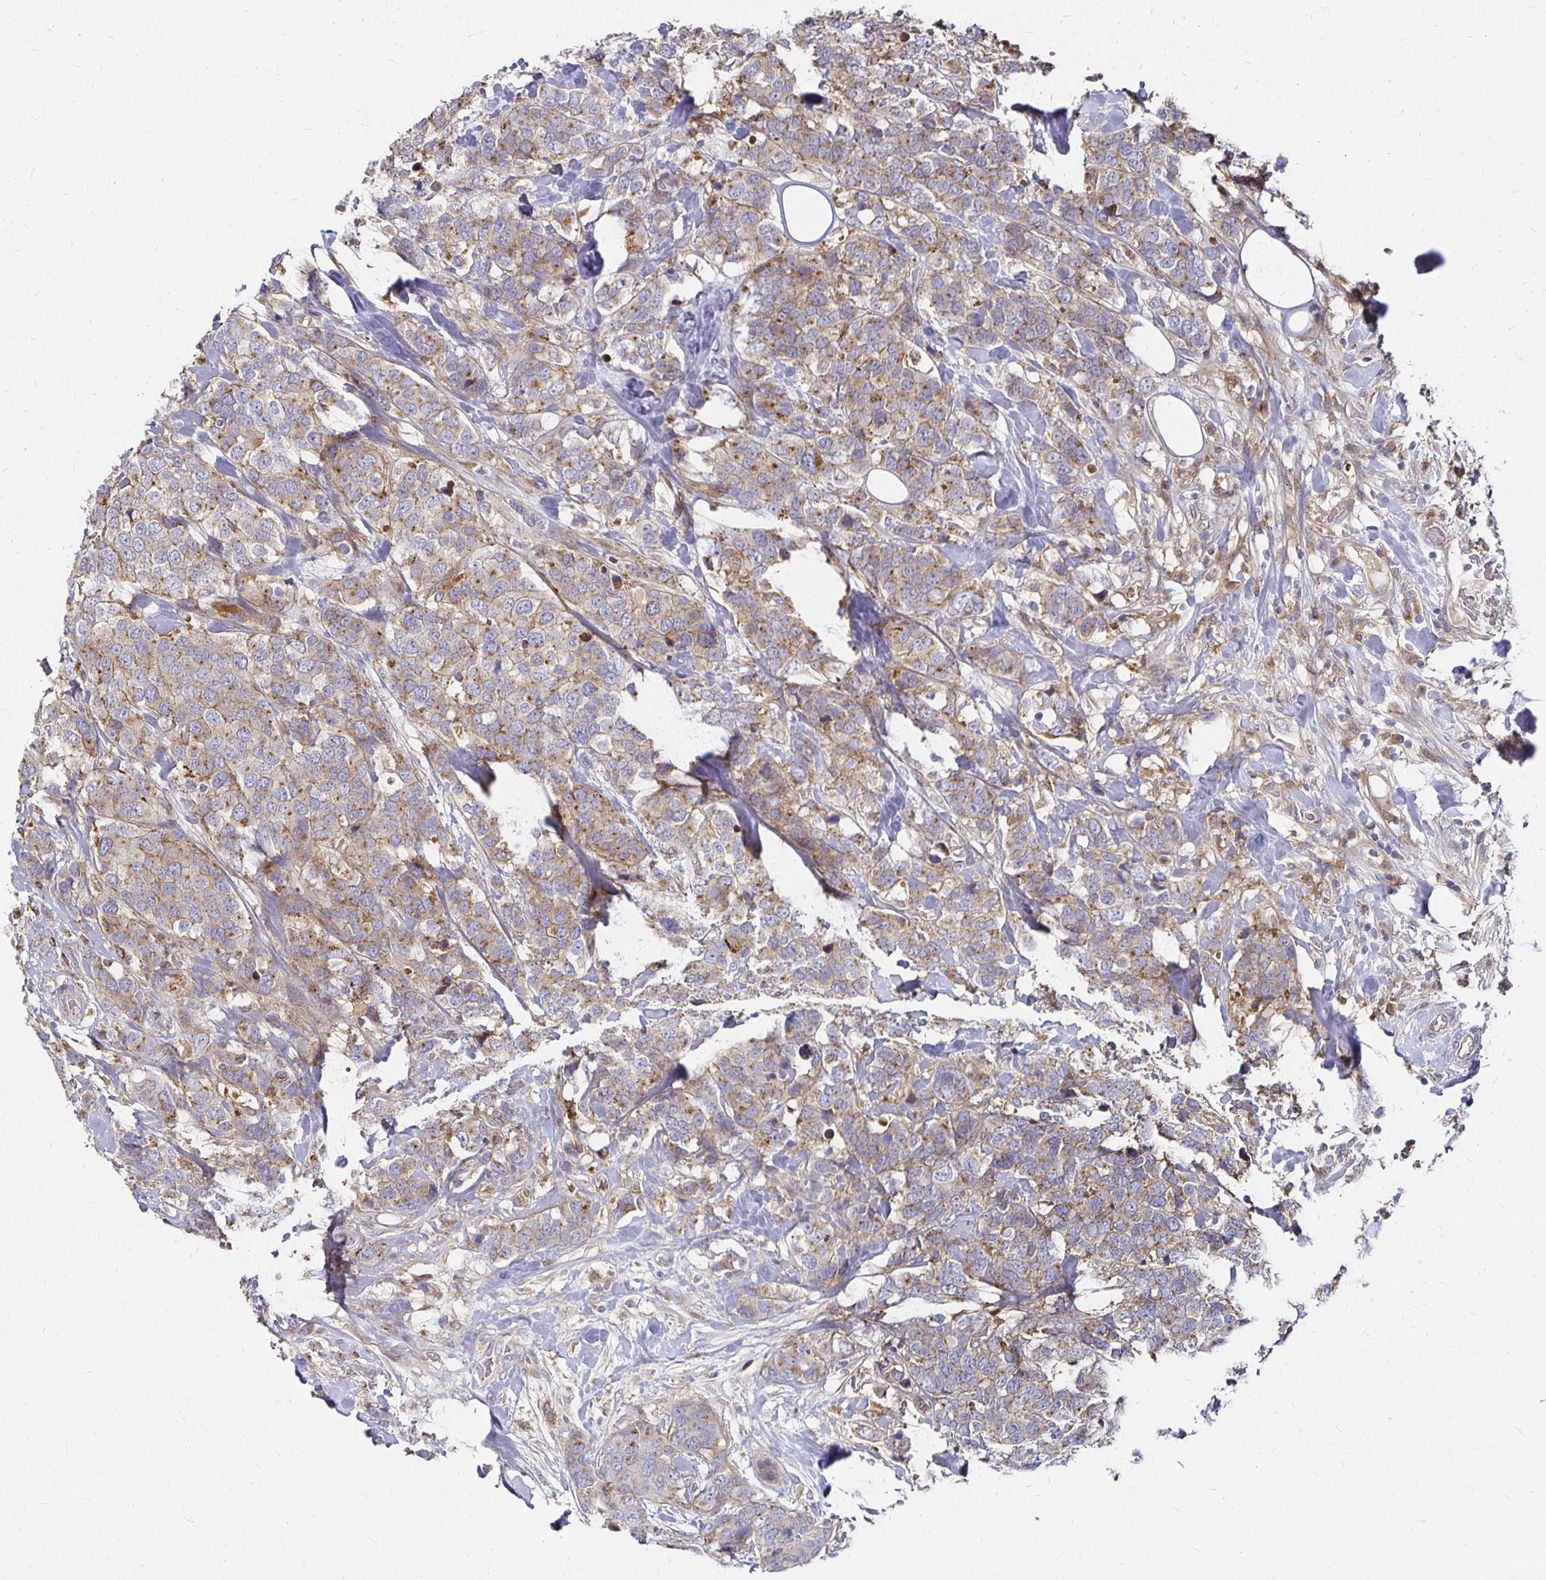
{"staining": {"intensity": "moderate", "quantity": ">75%", "location": "cytoplasmic/membranous"}, "tissue": "breast cancer", "cell_type": "Tumor cells", "image_type": "cancer", "snomed": [{"axis": "morphology", "description": "Lobular carcinoma"}, {"axis": "topography", "description": "Breast"}], "caption": "Lobular carcinoma (breast) tissue demonstrates moderate cytoplasmic/membranous staining in about >75% of tumor cells Immunohistochemistry (ihc) stains the protein in brown and the nuclei are stained blue.", "gene": "NCSTN", "patient": {"sex": "female", "age": 59}}